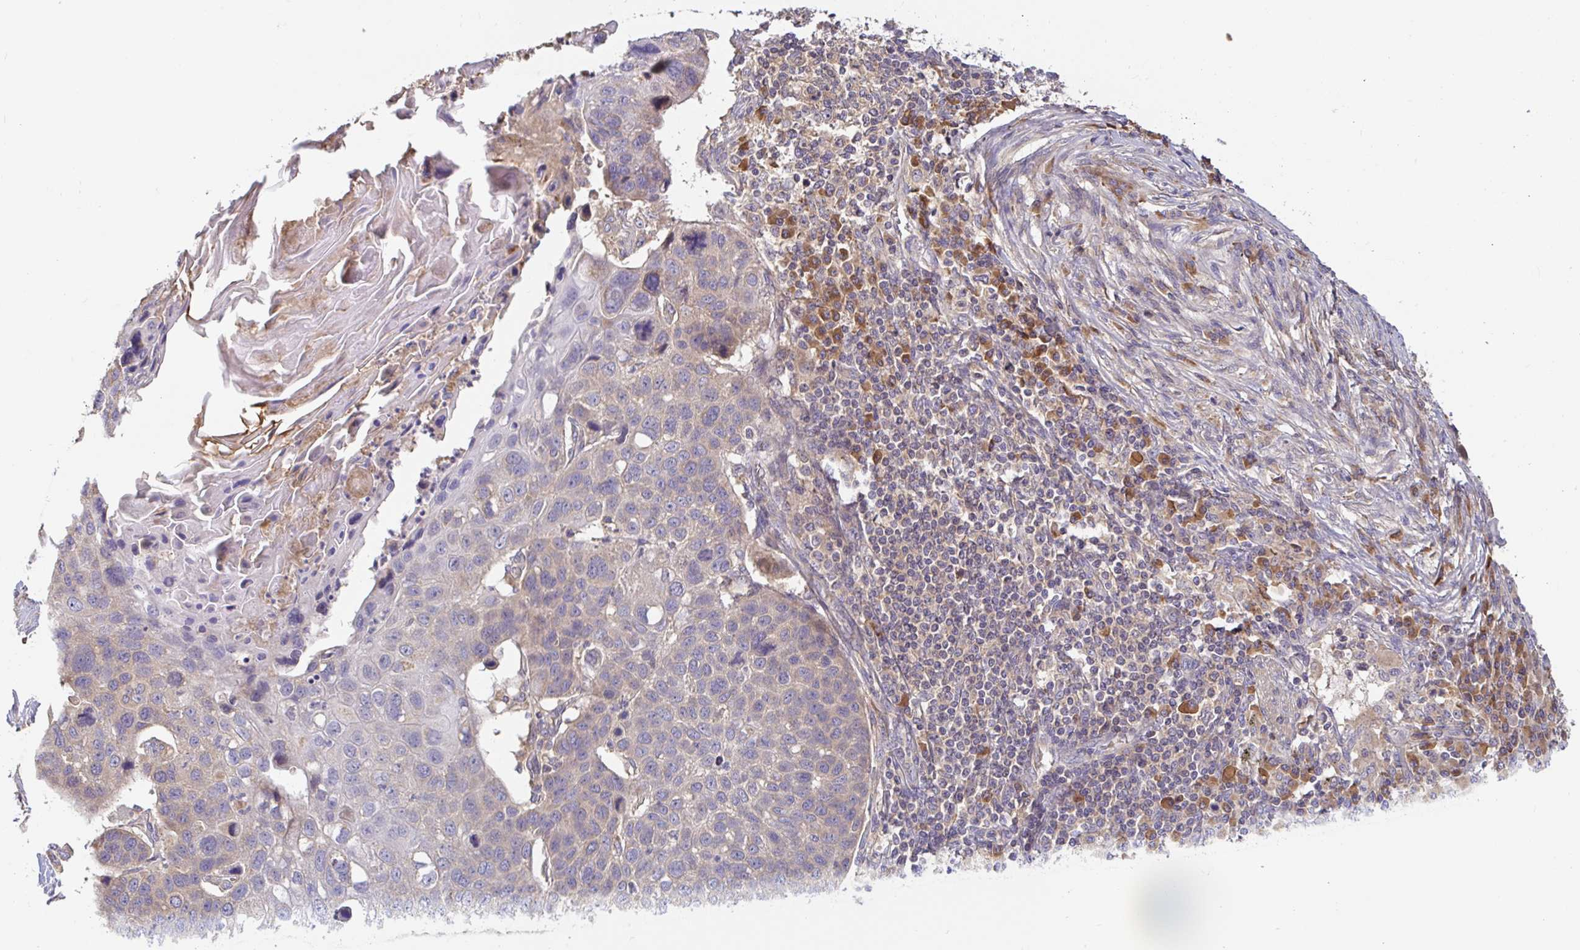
{"staining": {"intensity": "moderate", "quantity": "<25%", "location": "cytoplasmic/membranous"}, "tissue": "lung cancer", "cell_type": "Tumor cells", "image_type": "cancer", "snomed": [{"axis": "morphology", "description": "Squamous cell carcinoma, NOS"}, {"axis": "topography", "description": "Lymph node"}, {"axis": "topography", "description": "Lung"}], "caption": "Lung cancer (squamous cell carcinoma) stained with a brown dye demonstrates moderate cytoplasmic/membranous positive expression in approximately <25% of tumor cells.", "gene": "LARP1", "patient": {"sex": "male", "age": 61}}